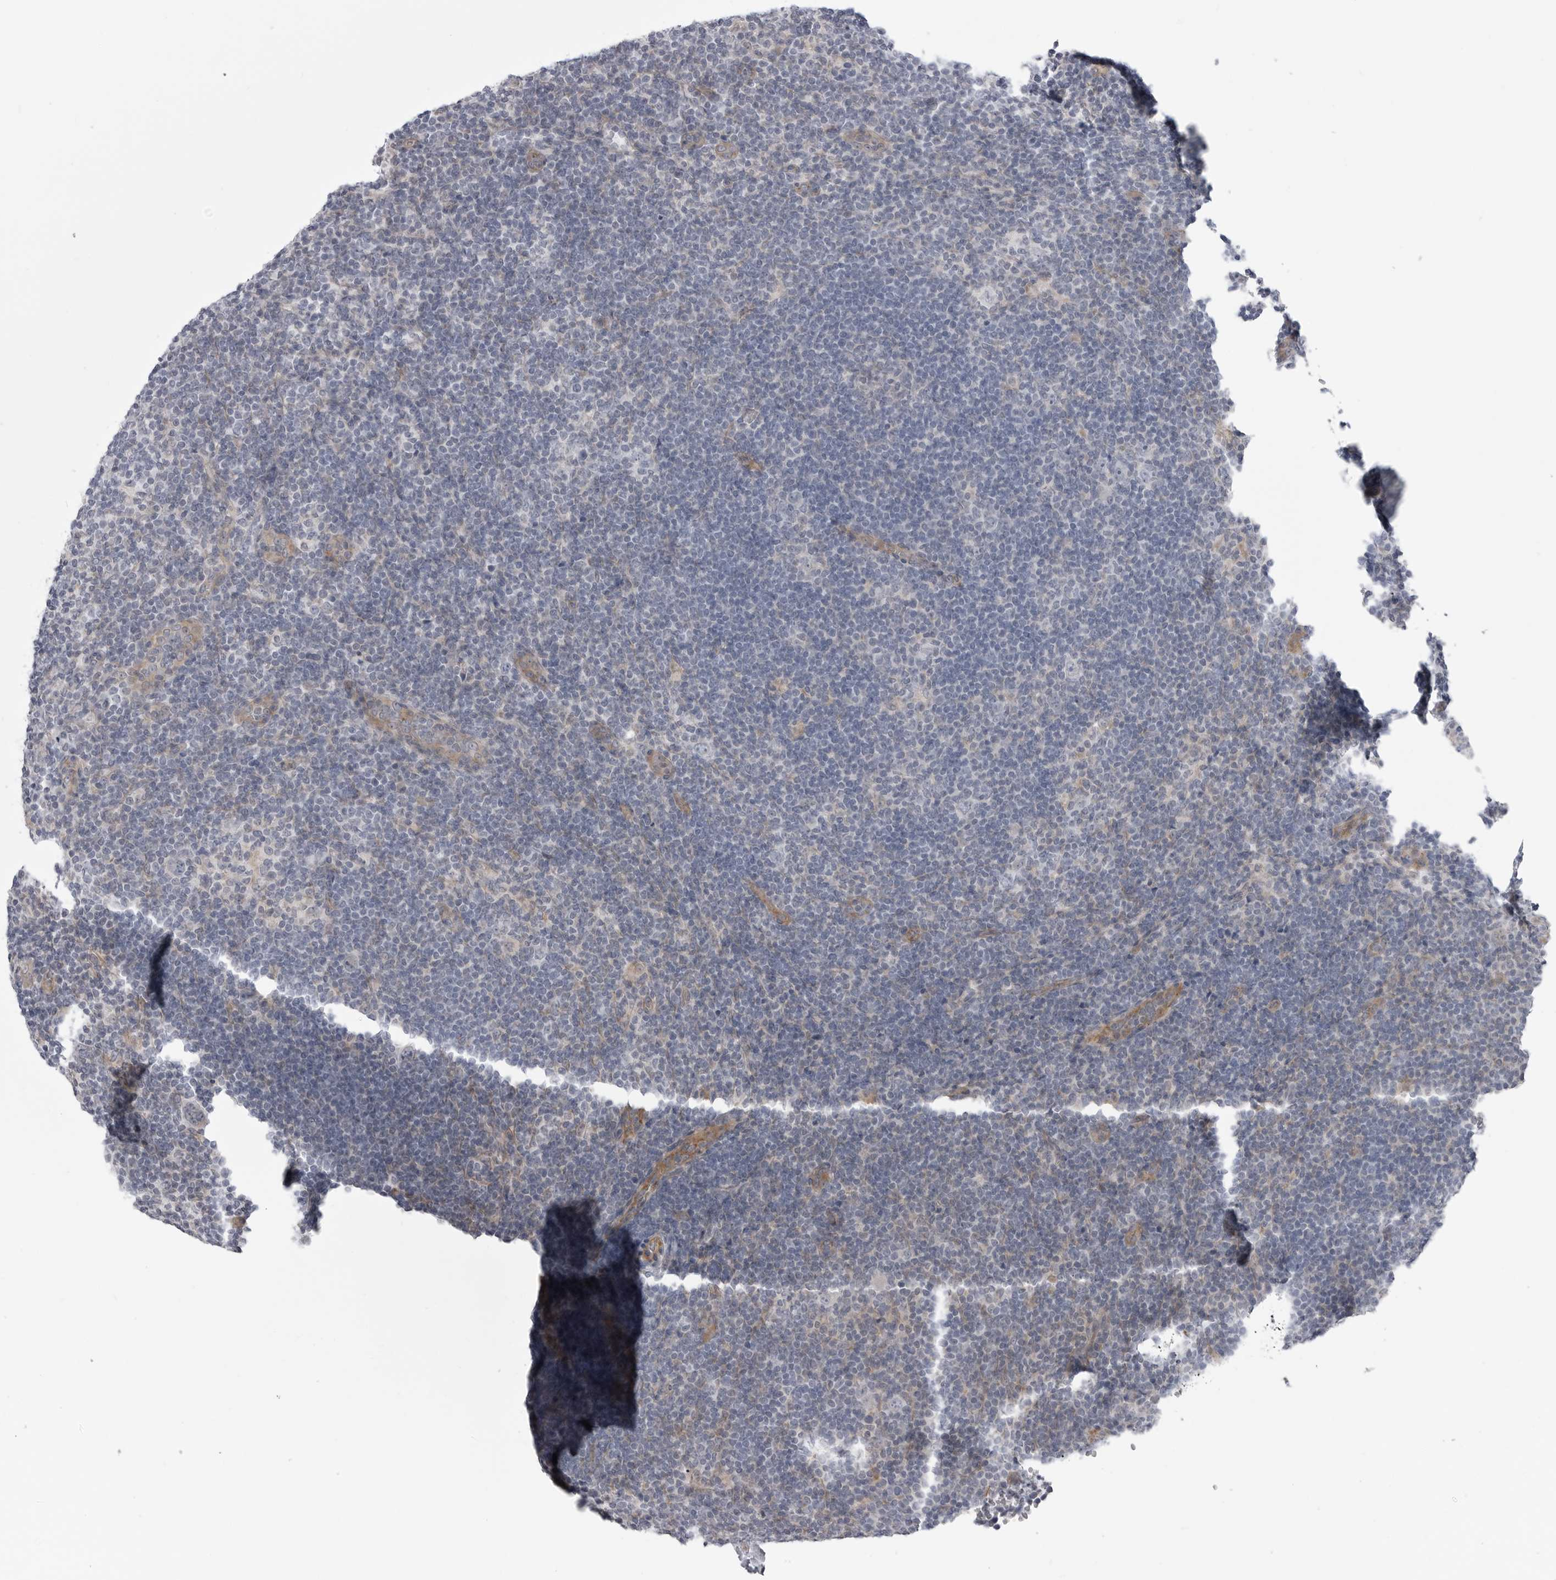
{"staining": {"intensity": "negative", "quantity": "none", "location": "none"}, "tissue": "lymphoma", "cell_type": "Tumor cells", "image_type": "cancer", "snomed": [{"axis": "morphology", "description": "Hodgkin's disease, NOS"}, {"axis": "topography", "description": "Lymph node"}], "caption": "Photomicrograph shows no protein expression in tumor cells of Hodgkin's disease tissue.", "gene": "SCP2", "patient": {"sex": "female", "age": 57}}